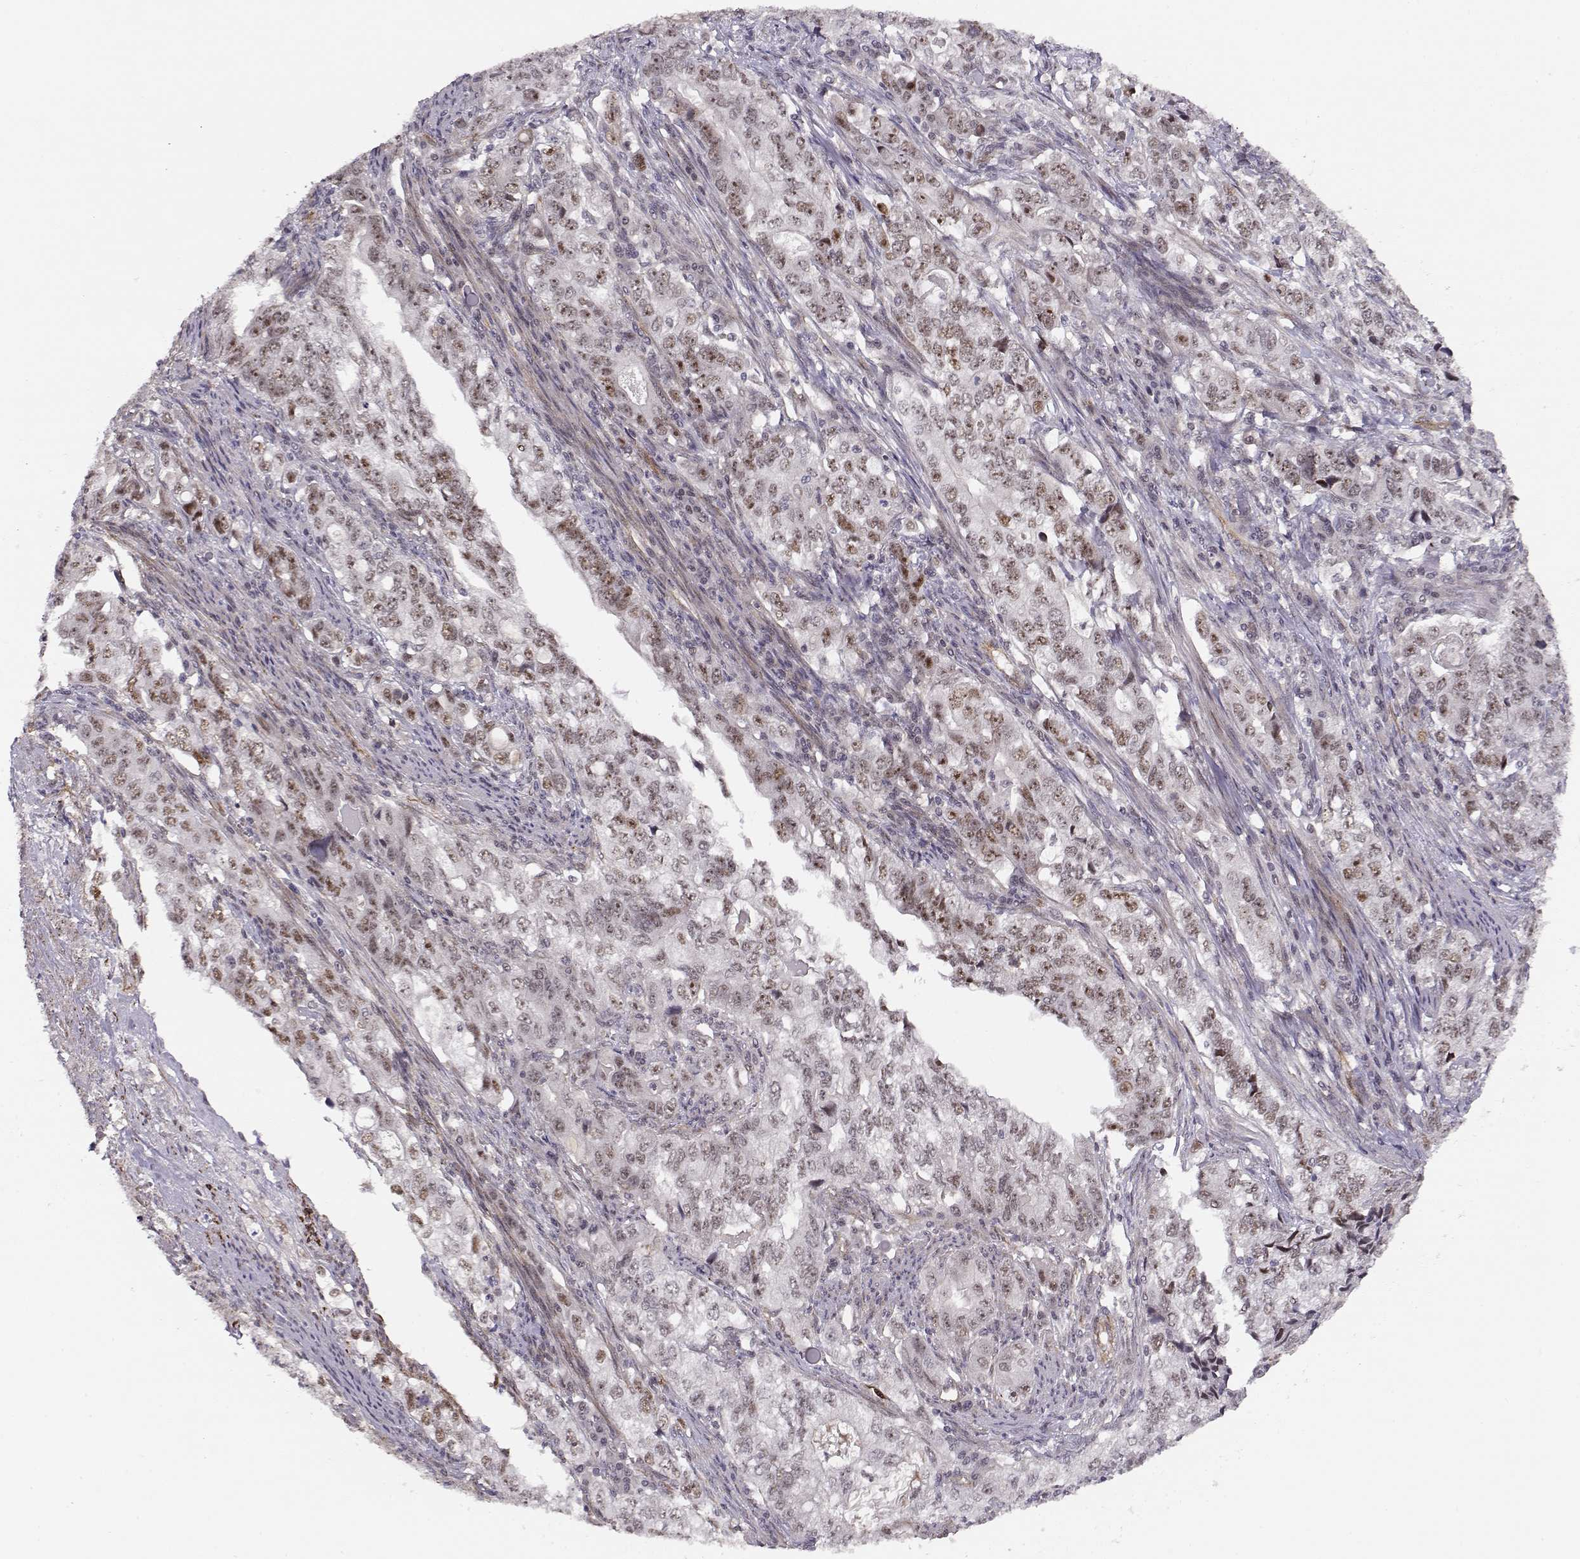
{"staining": {"intensity": "moderate", "quantity": "25%-75%", "location": "nuclear"}, "tissue": "stomach cancer", "cell_type": "Tumor cells", "image_type": "cancer", "snomed": [{"axis": "morphology", "description": "Adenocarcinoma, NOS"}, {"axis": "topography", "description": "Stomach, lower"}], "caption": "This is an image of IHC staining of stomach cancer (adenocarcinoma), which shows moderate staining in the nuclear of tumor cells.", "gene": "CIR1", "patient": {"sex": "female", "age": 72}}